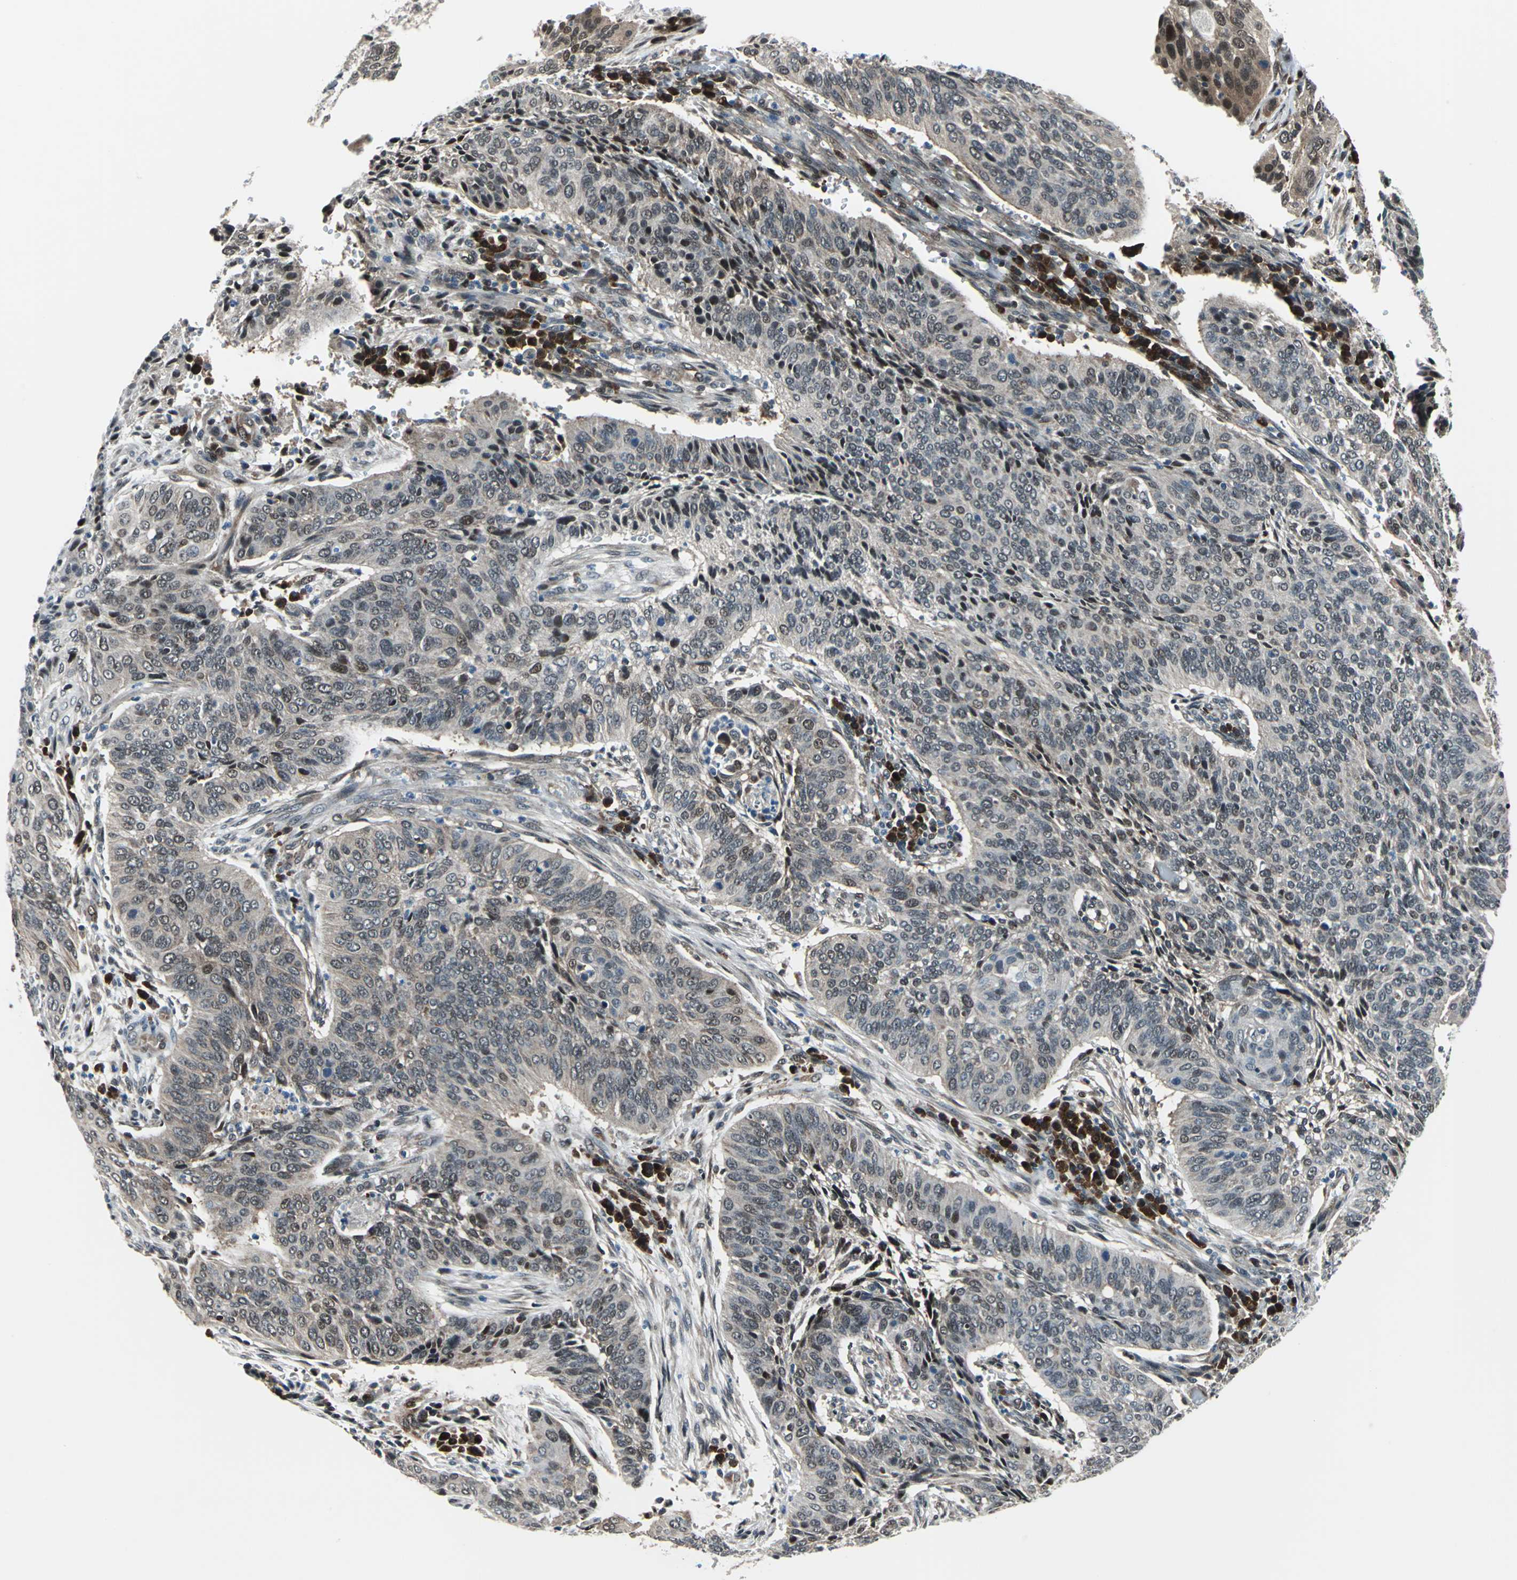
{"staining": {"intensity": "weak", "quantity": "25%-75%", "location": "cytoplasmic/membranous,nuclear"}, "tissue": "cervical cancer", "cell_type": "Tumor cells", "image_type": "cancer", "snomed": [{"axis": "morphology", "description": "Squamous cell carcinoma, NOS"}, {"axis": "topography", "description": "Cervix"}], "caption": "Immunohistochemistry (IHC) photomicrograph of squamous cell carcinoma (cervical) stained for a protein (brown), which exhibits low levels of weak cytoplasmic/membranous and nuclear staining in approximately 25%-75% of tumor cells.", "gene": "POLR3K", "patient": {"sex": "female", "age": 39}}